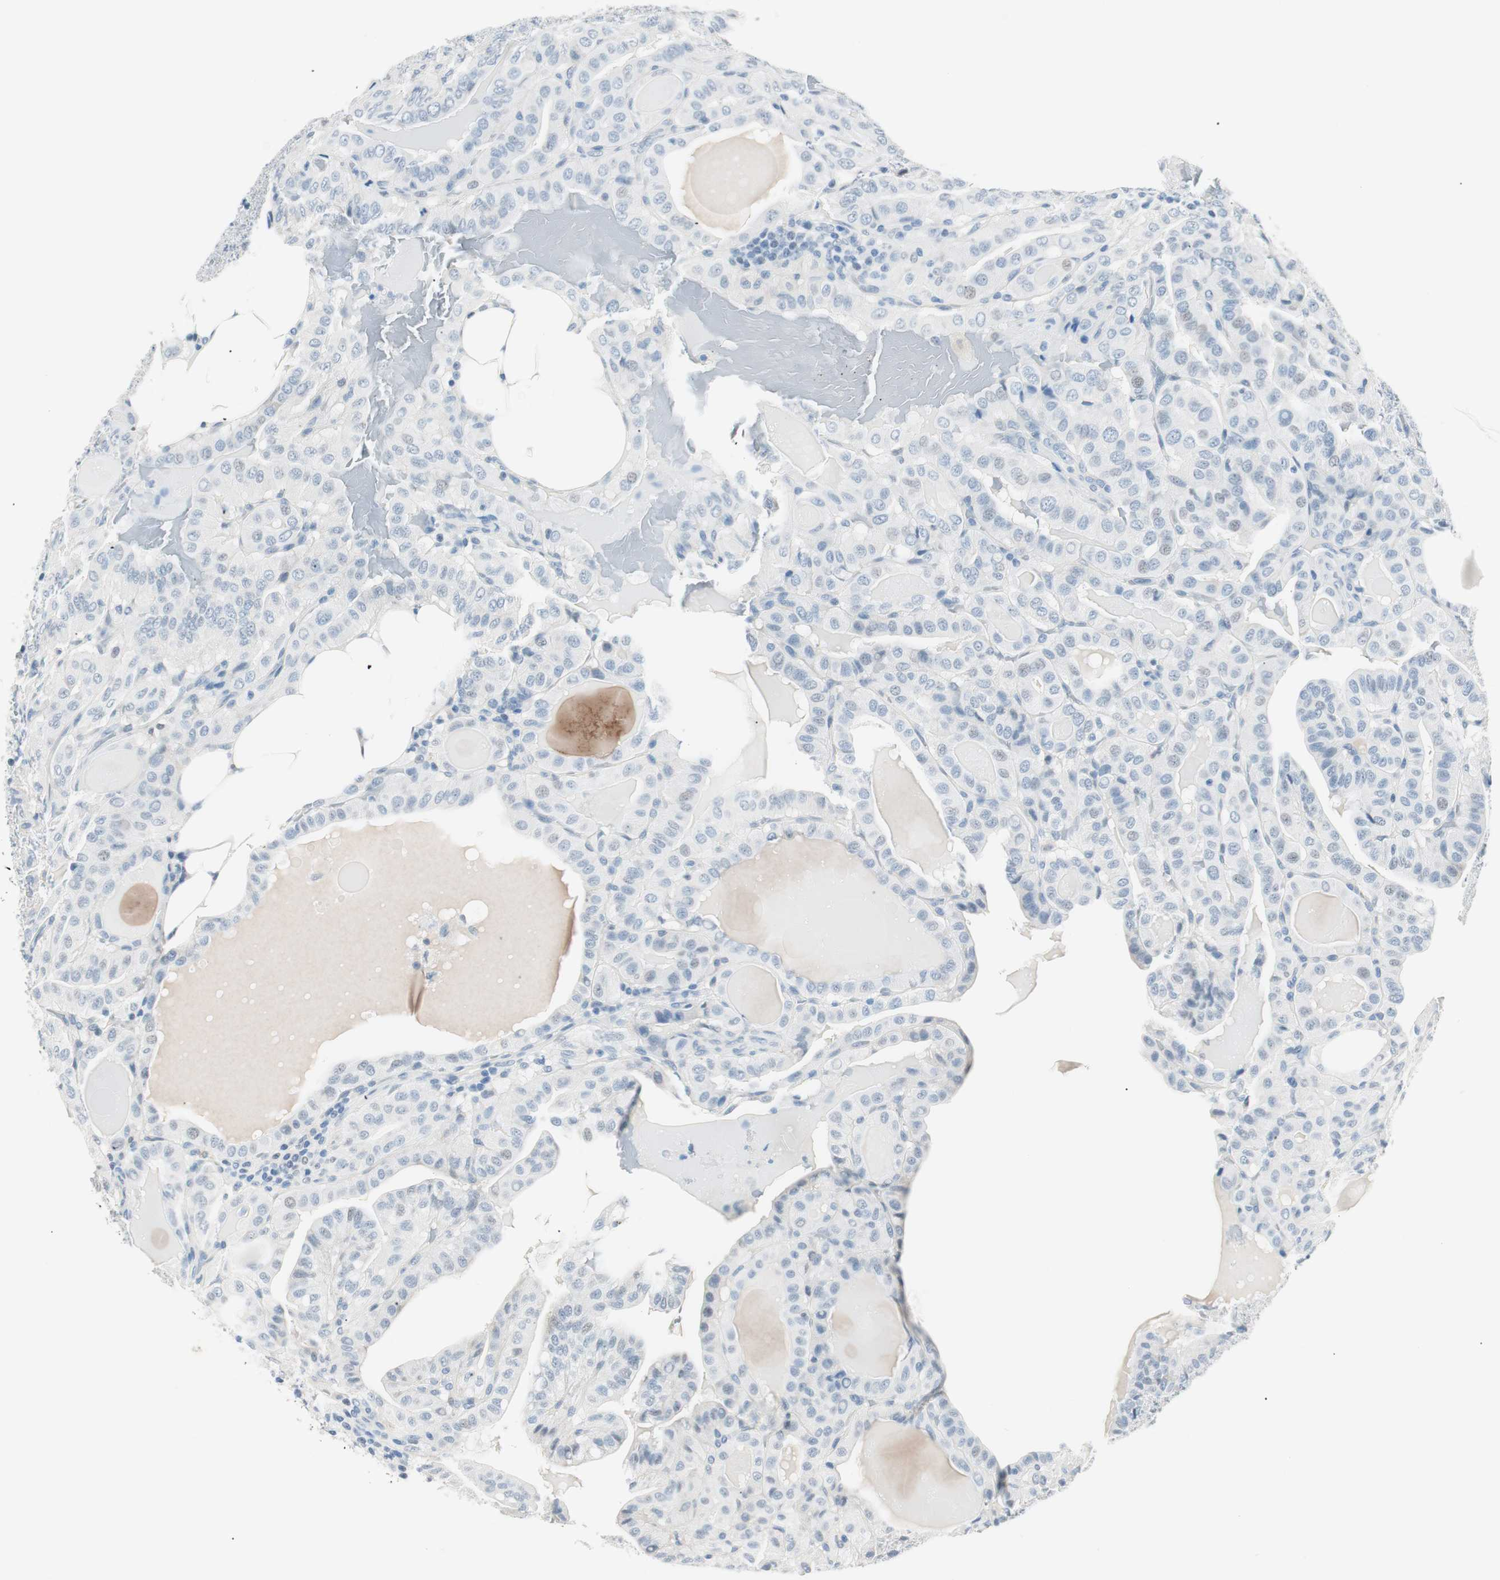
{"staining": {"intensity": "negative", "quantity": "none", "location": "none"}, "tissue": "thyroid cancer", "cell_type": "Tumor cells", "image_type": "cancer", "snomed": [{"axis": "morphology", "description": "Papillary adenocarcinoma, NOS"}, {"axis": "topography", "description": "Thyroid gland"}], "caption": "Immunohistochemical staining of thyroid papillary adenocarcinoma exhibits no significant positivity in tumor cells.", "gene": "HOXB13", "patient": {"sex": "male", "age": 77}}